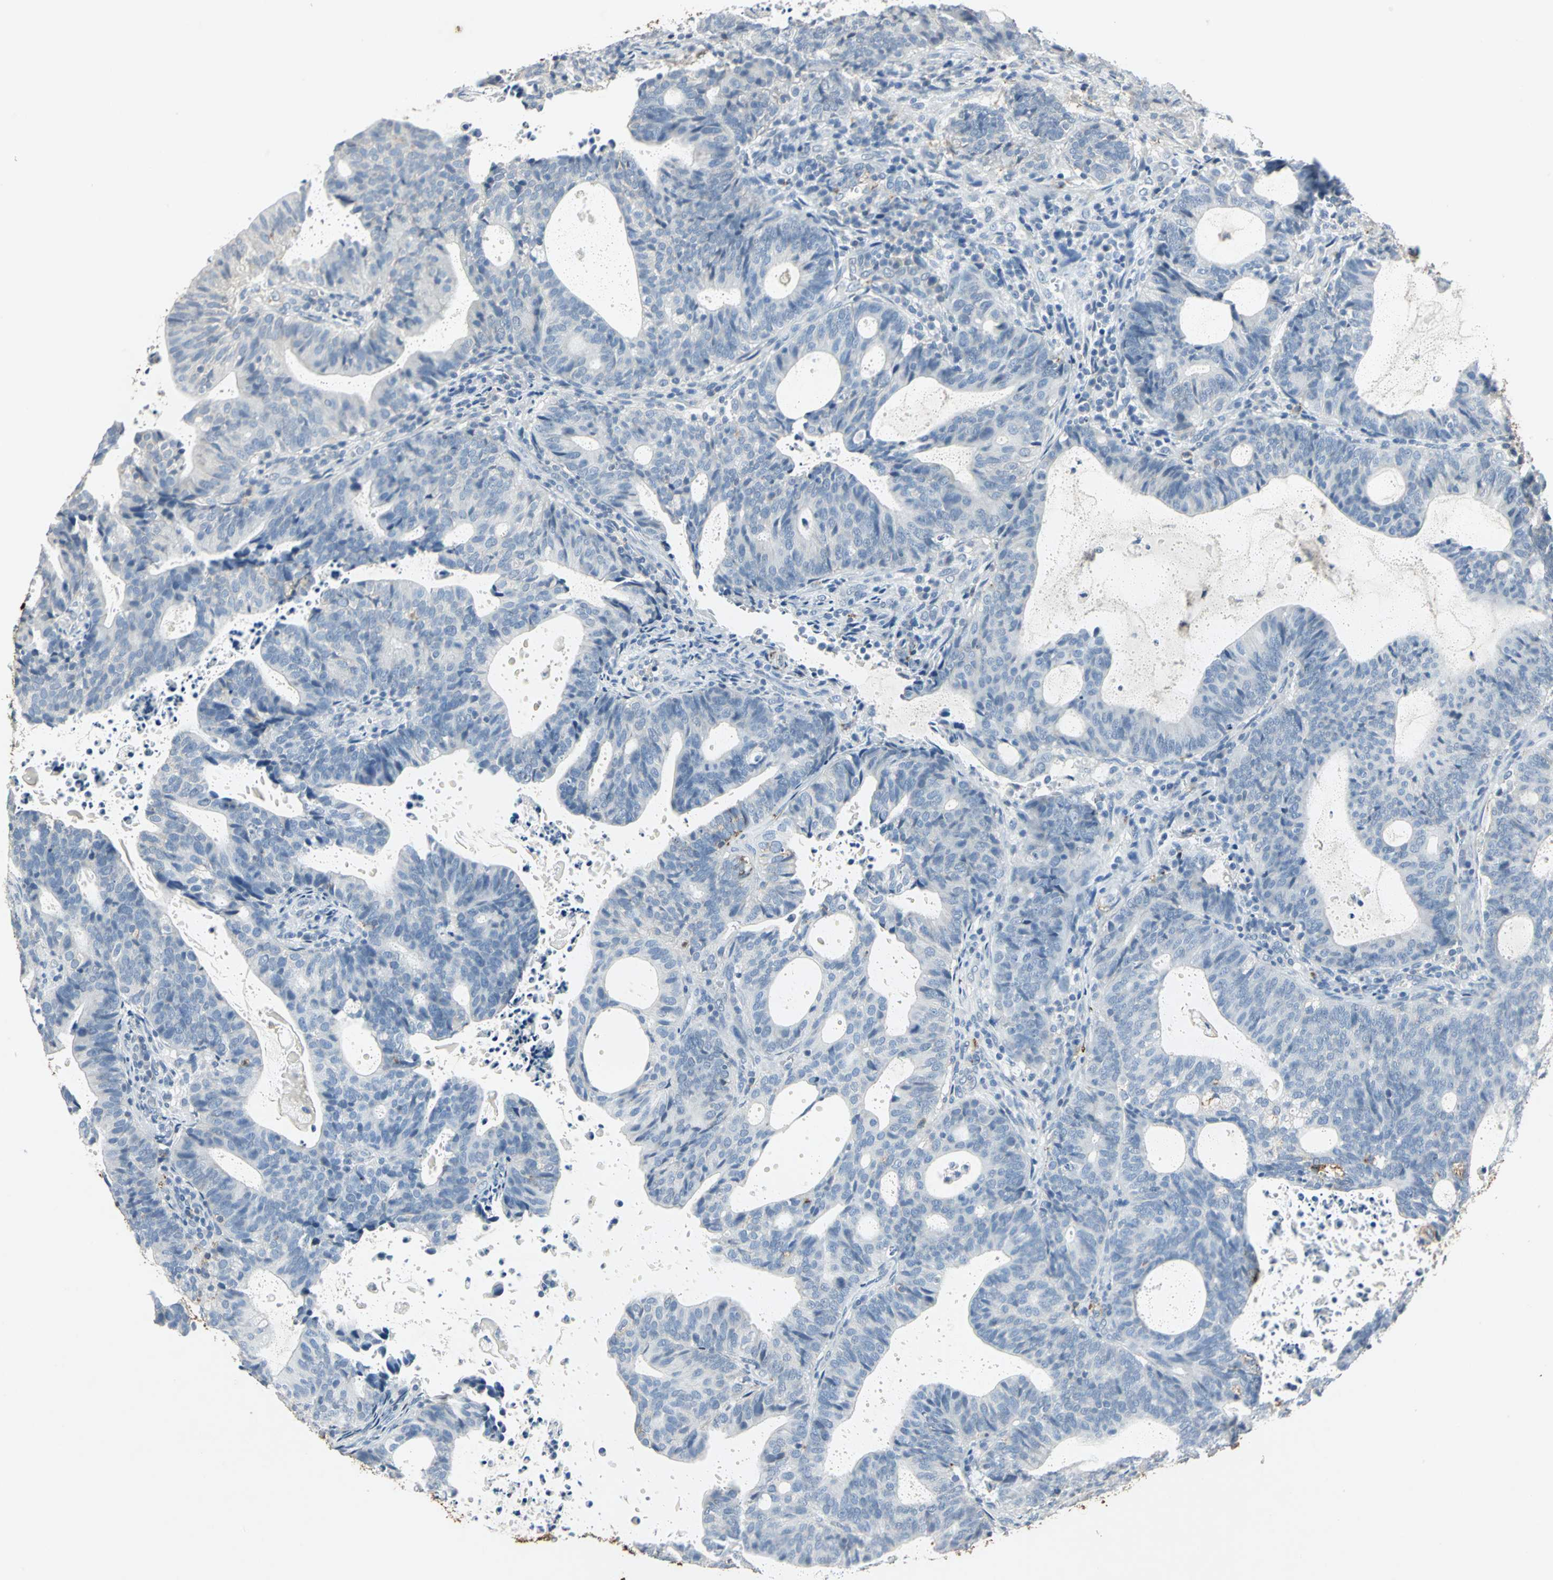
{"staining": {"intensity": "negative", "quantity": "none", "location": "none"}, "tissue": "endometrial cancer", "cell_type": "Tumor cells", "image_type": "cancer", "snomed": [{"axis": "morphology", "description": "Adenocarcinoma, NOS"}, {"axis": "topography", "description": "Uterus"}], "caption": "A histopathology image of human endometrial cancer (adenocarcinoma) is negative for staining in tumor cells.", "gene": "CAMK2B", "patient": {"sex": "female", "age": 83}}